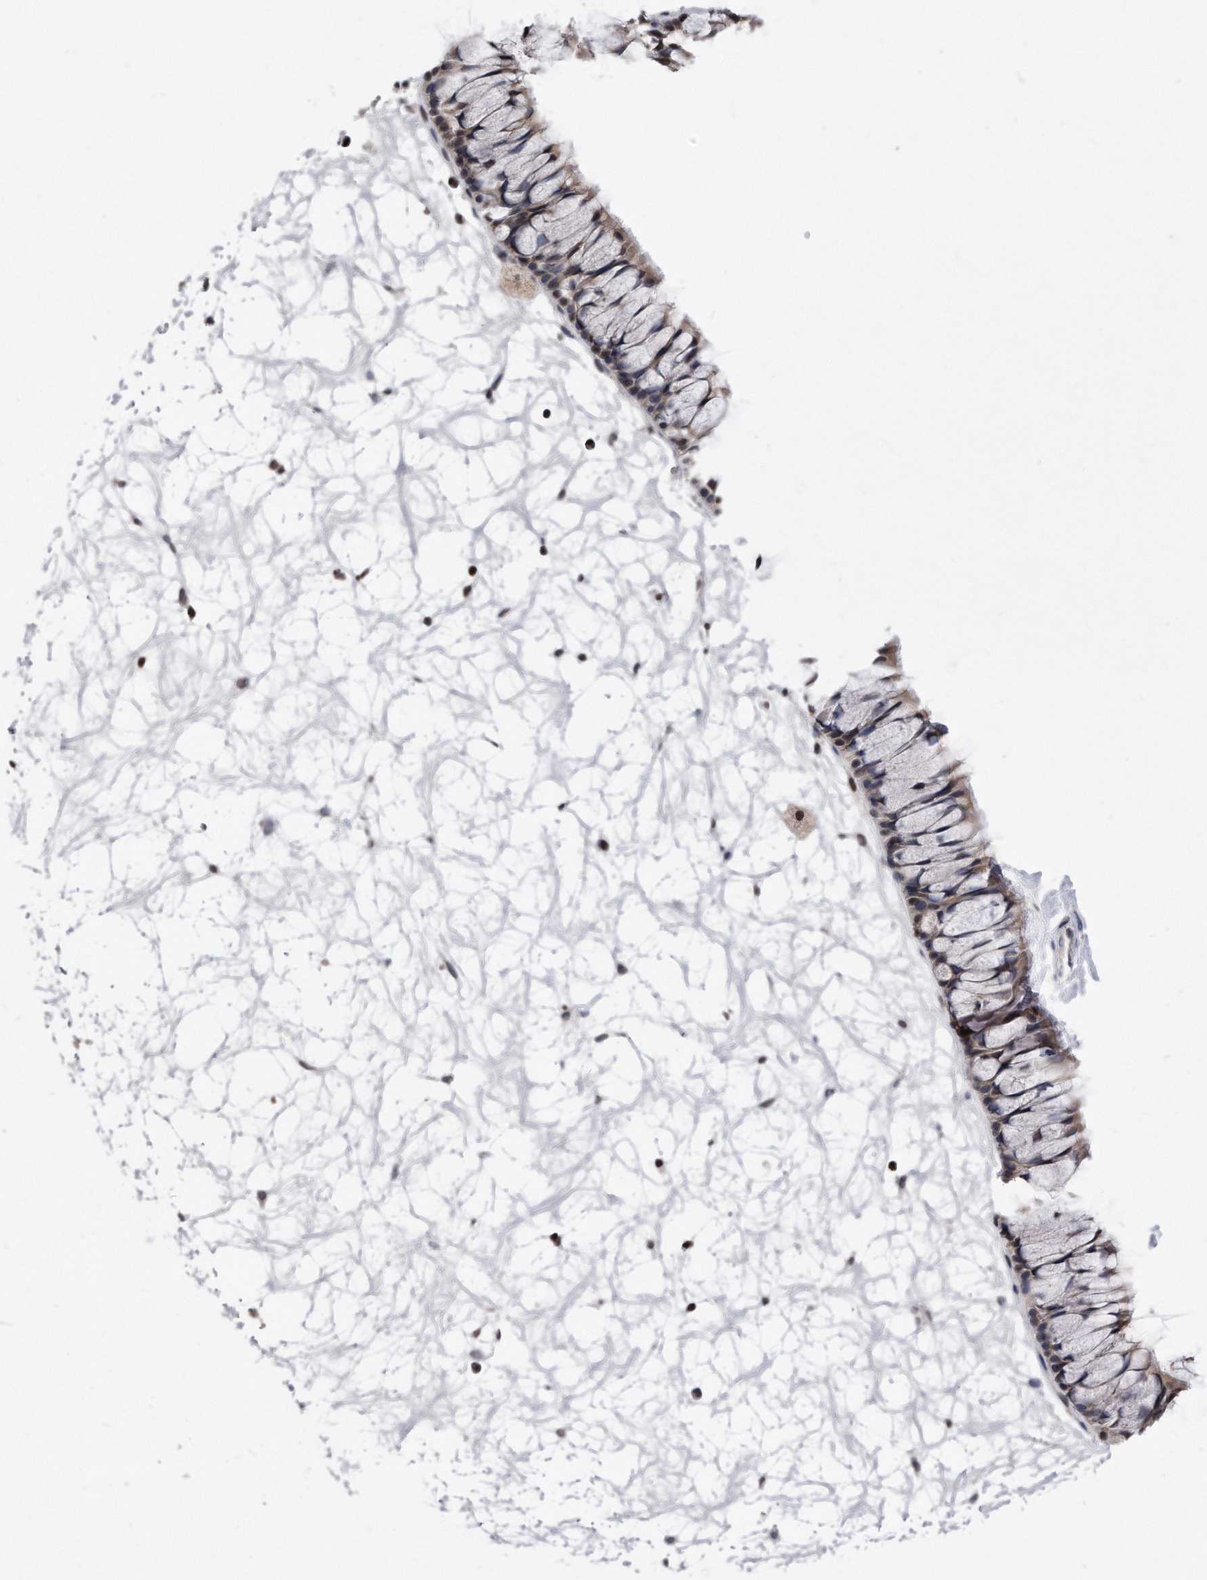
{"staining": {"intensity": "weak", "quantity": "25%-75%", "location": "cytoplasmic/membranous"}, "tissue": "nasopharynx", "cell_type": "Respiratory epithelial cells", "image_type": "normal", "snomed": [{"axis": "morphology", "description": "Normal tissue, NOS"}, {"axis": "topography", "description": "Nasopharynx"}], "caption": "Immunohistochemistry (DAB) staining of normal human nasopharynx displays weak cytoplasmic/membranous protein staining in approximately 25%-75% of respiratory epithelial cells. The staining is performed using DAB (3,3'-diaminobenzidine) brown chromogen to label protein expression. The nuclei are counter-stained blue using hematoxylin.", "gene": "DAB1", "patient": {"sex": "male", "age": 64}}